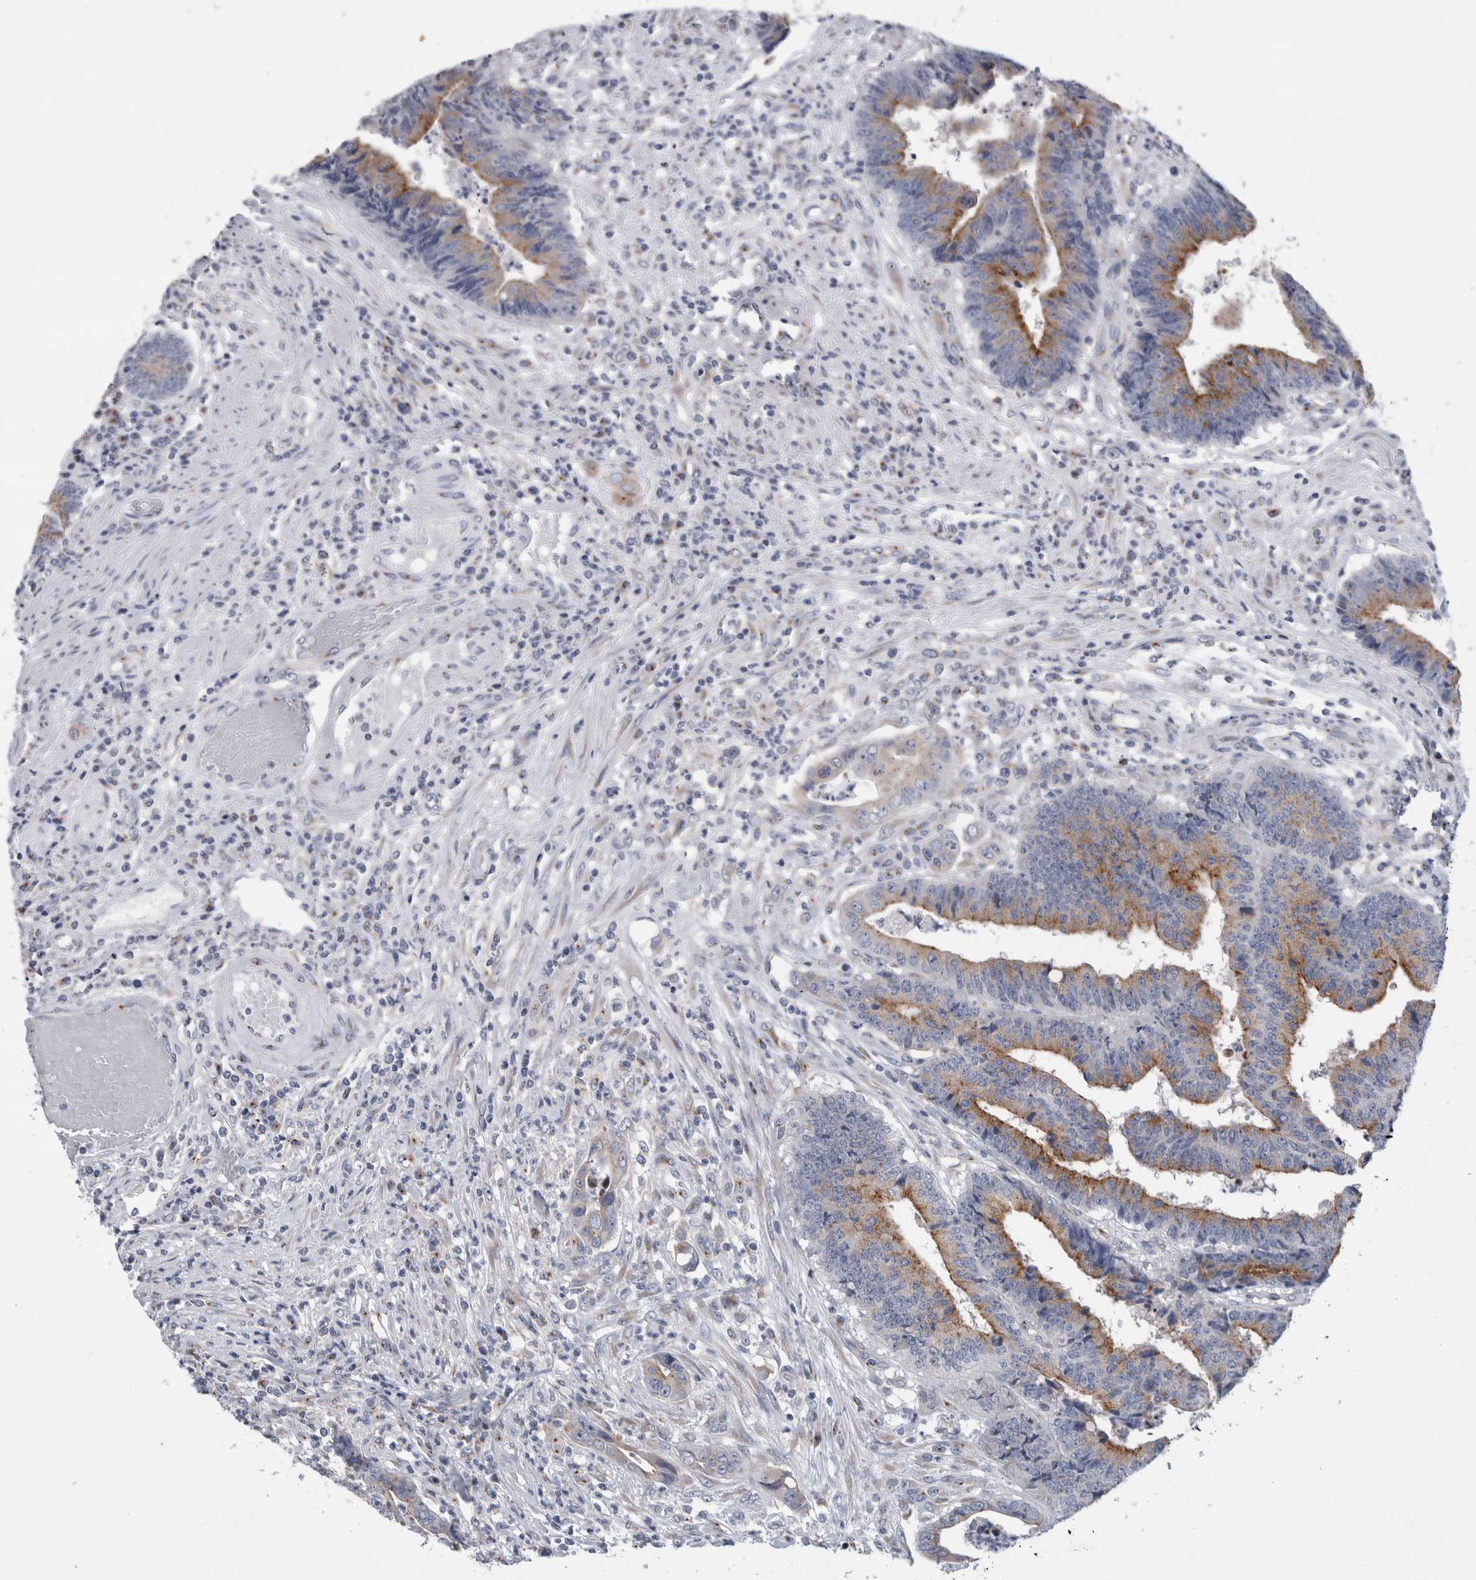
{"staining": {"intensity": "moderate", "quantity": ">75%", "location": "cytoplasmic/membranous"}, "tissue": "colorectal cancer", "cell_type": "Tumor cells", "image_type": "cancer", "snomed": [{"axis": "morphology", "description": "Adenocarcinoma, NOS"}, {"axis": "topography", "description": "Rectum"}], "caption": "Adenocarcinoma (colorectal) was stained to show a protein in brown. There is medium levels of moderate cytoplasmic/membranous staining in about >75% of tumor cells.", "gene": "AKAP9", "patient": {"sex": "male", "age": 84}}